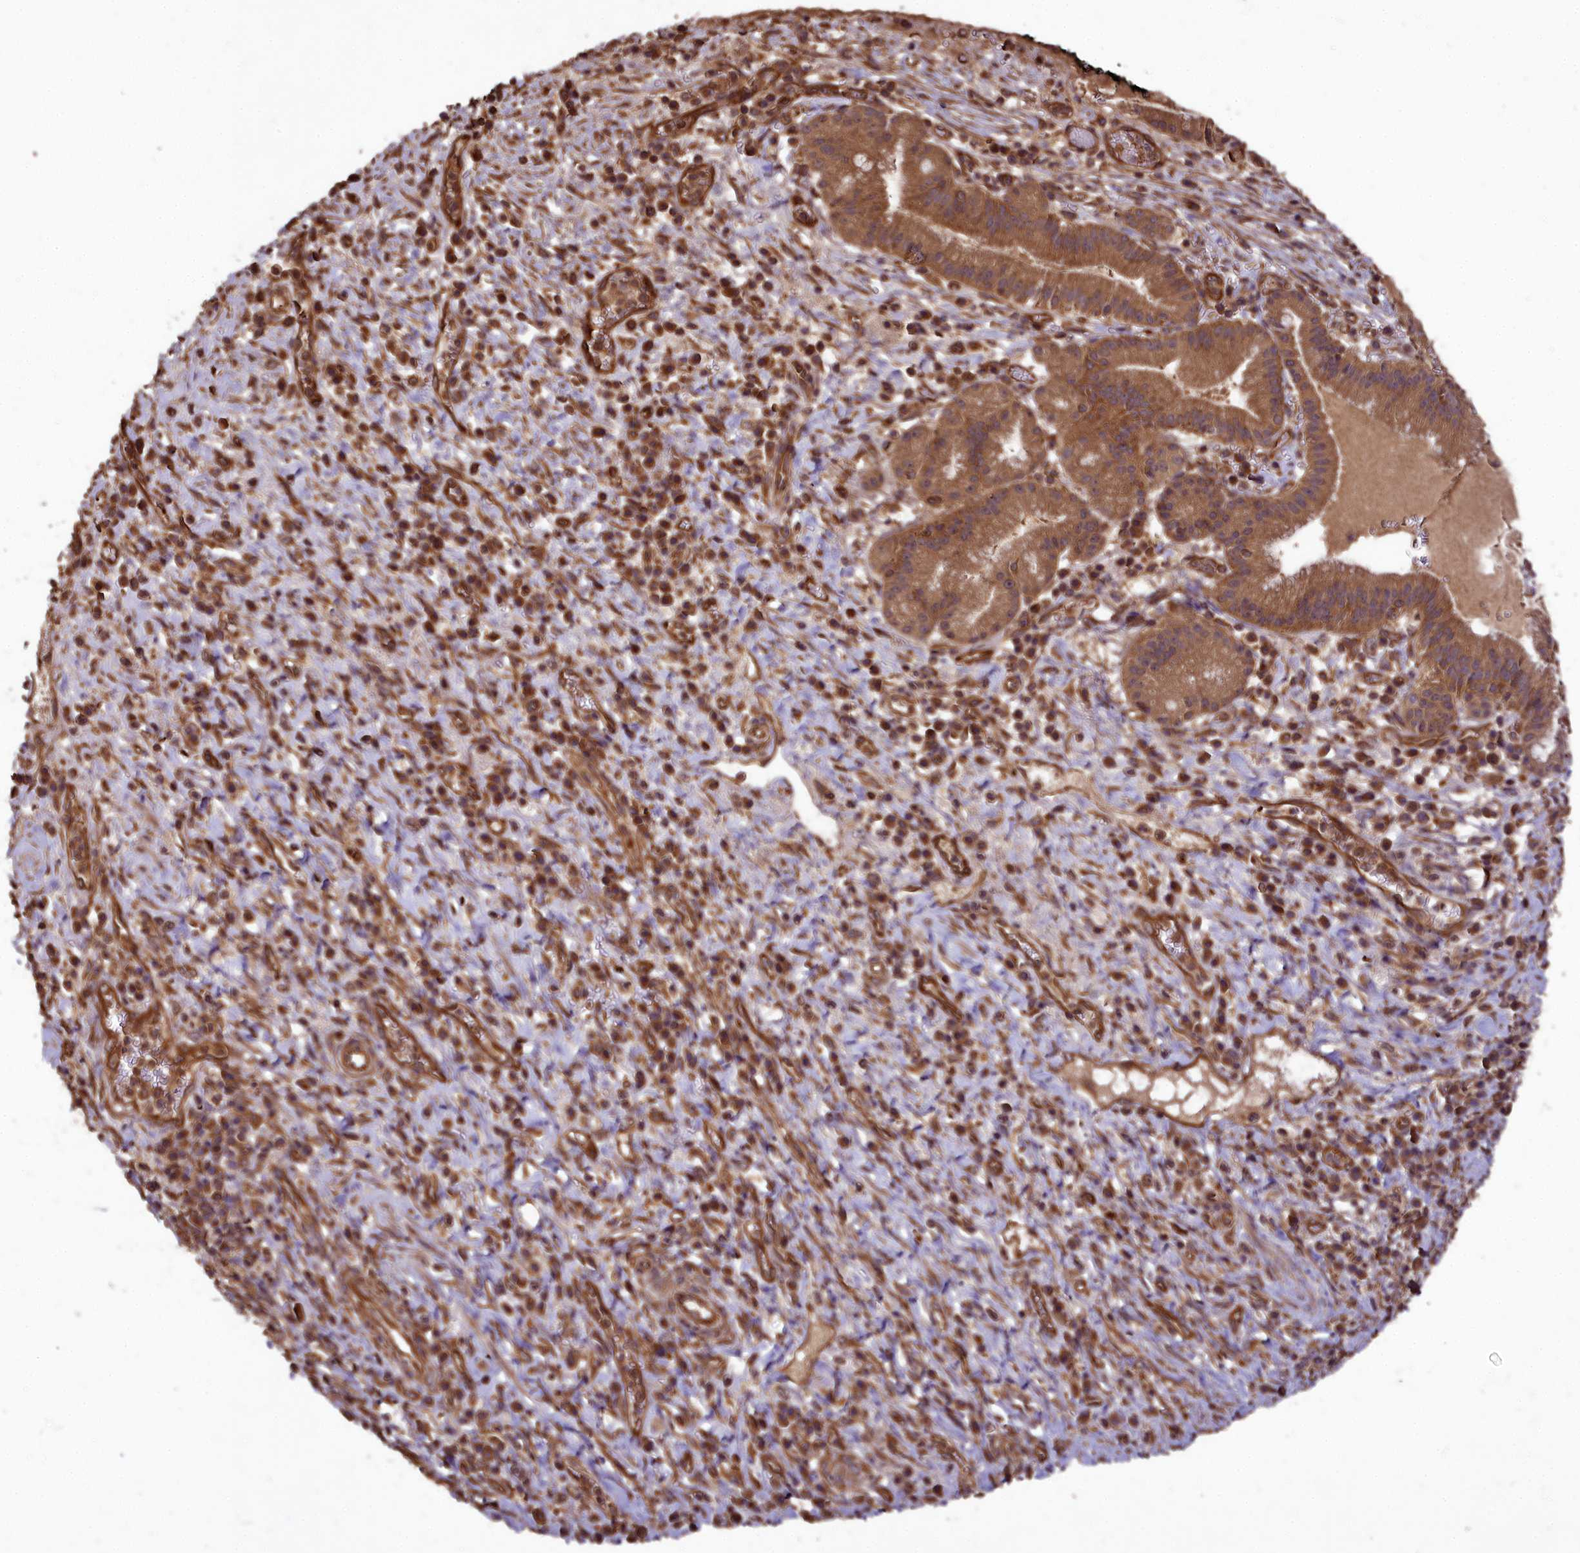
{"staining": {"intensity": "moderate", "quantity": ">75%", "location": "cytoplasmic/membranous"}, "tissue": "pancreatic cancer", "cell_type": "Tumor cells", "image_type": "cancer", "snomed": [{"axis": "morphology", "description": "Adenocarcinoma, NOS"}, {"axis": "topography", "description": "Pancreas"}], "caption": "Adenocarcinoma (pancreatic) was stained to show a protein in brown. There is medium levels of moderate cytoplasmic/membranous expression in about >75% of tumor cells. Immunohistochemistry stains the protein of interest in brown and the nuclei are stained blue.", "gene": "TTLL10", "patient": {"sex": "male", "age": 72}}